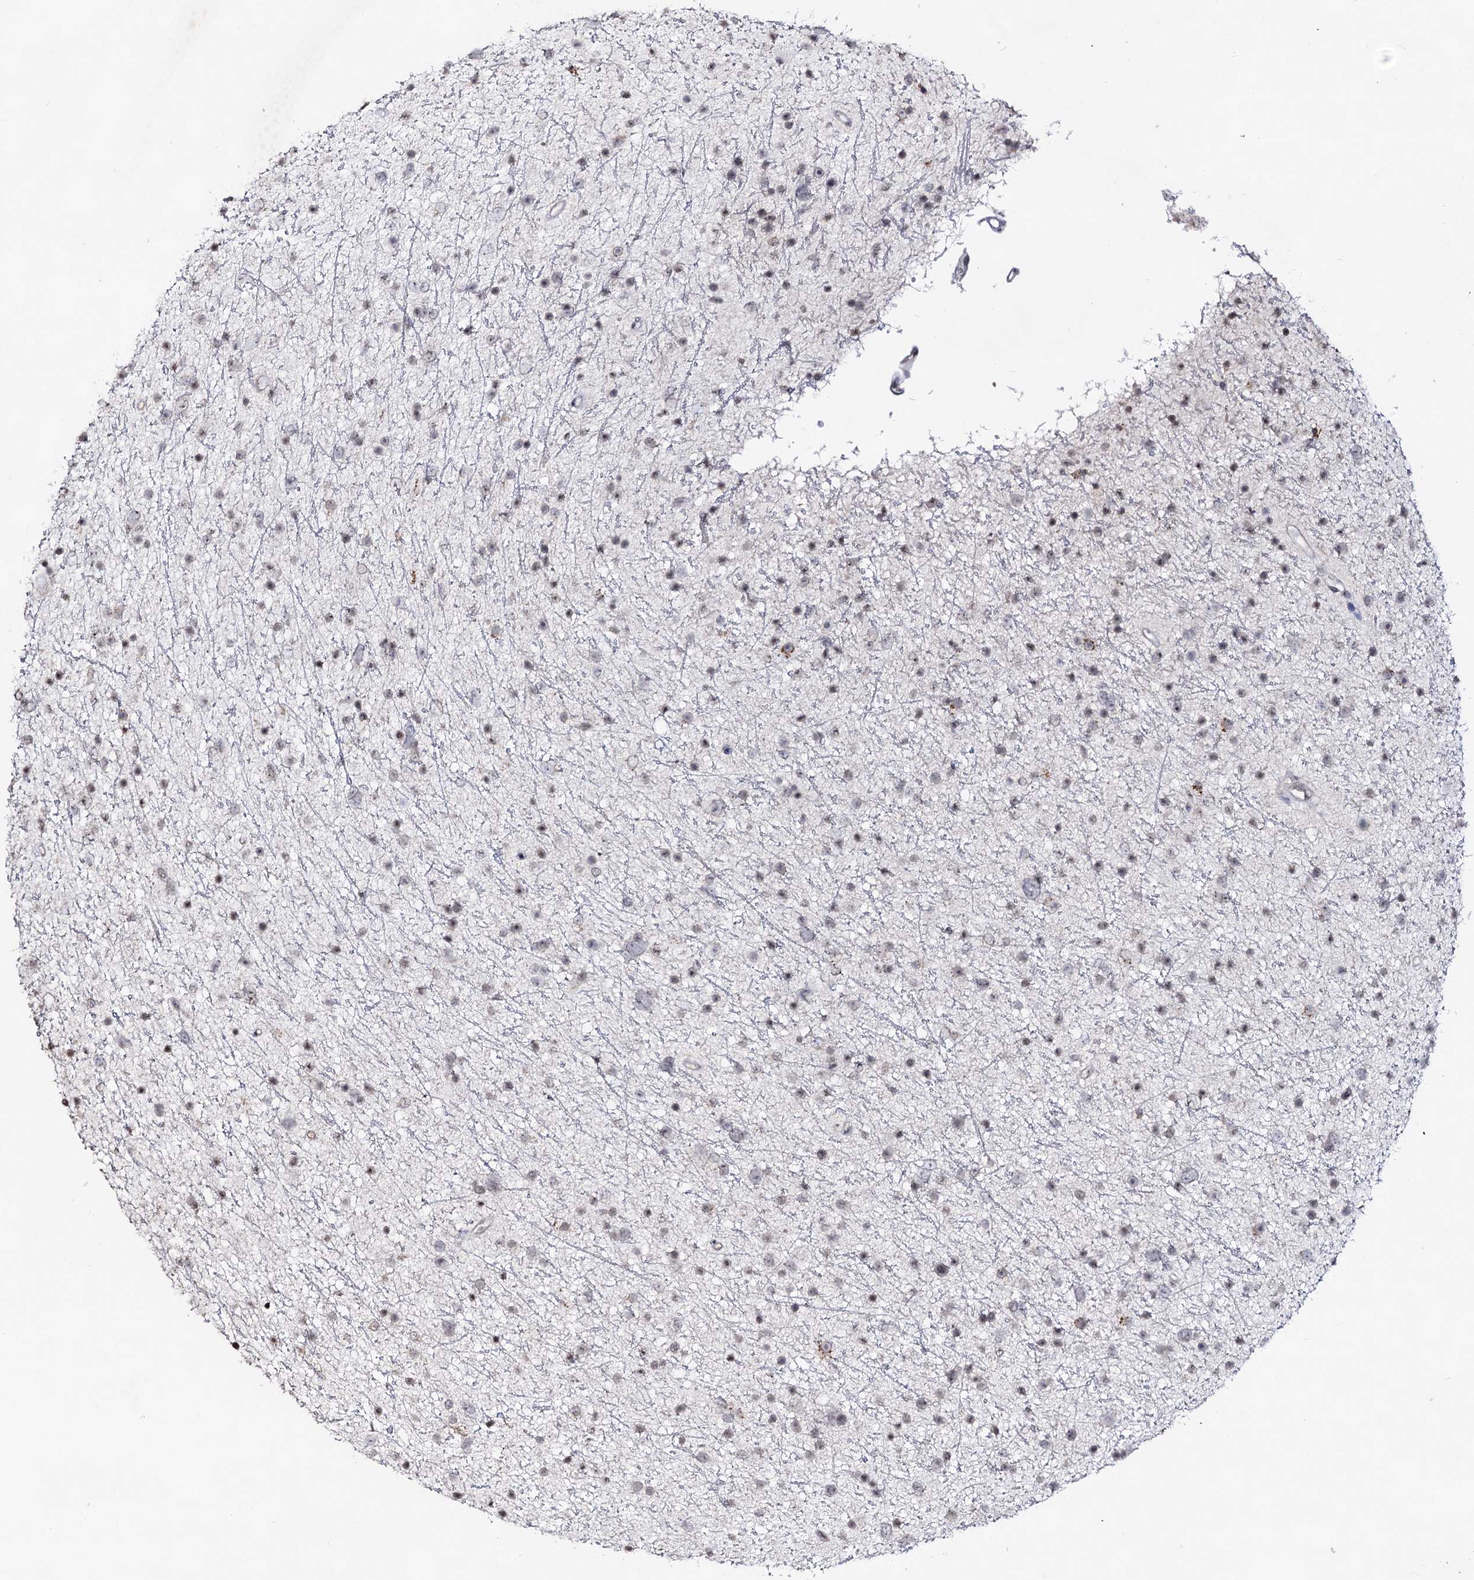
{"staining": {"intensity": "negative", "quantity": "none", "location": "none"}, "tissue": "glioma", "cell_type": "Tumor cells", "image_type": "cancer", "snomed": [{"axis": "morphology", "description": "Glioma, malignant, Low grade"}, {"axis": "topography", "description": "Cerebral cortex"}], "caption": "A micrograph of low-grade glioma (malignant) stained for a protein exhibits no brown staining in tumor cells. (Immunohistochemistry (ihc), brightfield microscopy, high magnification).", "gene": "PLIN1", "patient": {"sex": "female", "age": 39}}